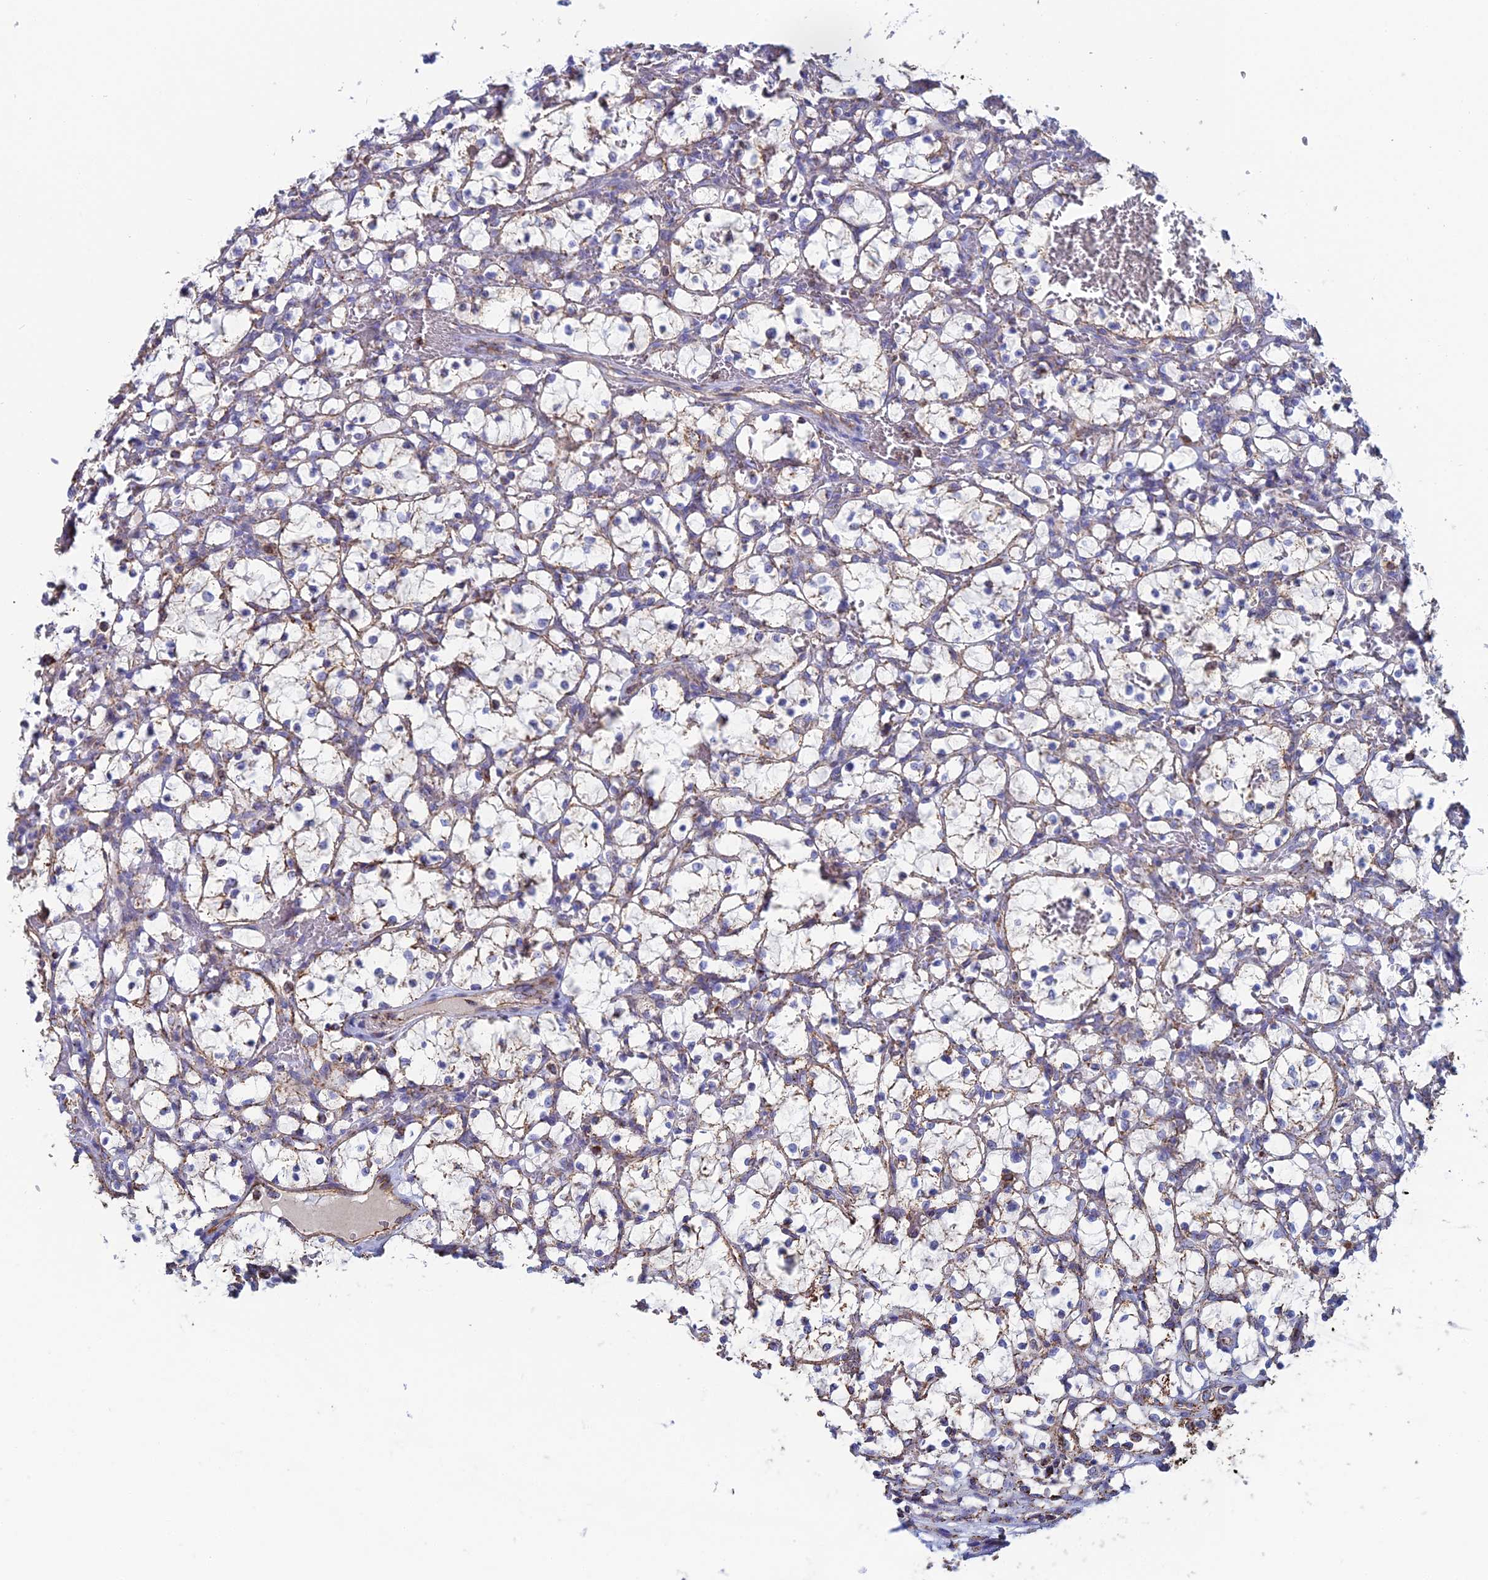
{"staining": {"intensity": "weak", "quantity": "25%-75%", "location": "cytoplasmic/membranous"}, "tissue": "renal cancer", "cell_type": "Tumor cells", "image_type": "cancer", "snomed": [{"axis": "morphology", "description": "Adenocarcinoma, NOS"}, {"axis": "topography", "description": "Kidney"}], "caption": "Brown immunohistochemical staining in renal adenocarcinoma exhibits weak cytoplasmic/membranous staining in about 25%-75% of tumor cells.", "gene": "SPOCK2", "patient": {"sex": "female", "age": 69}}